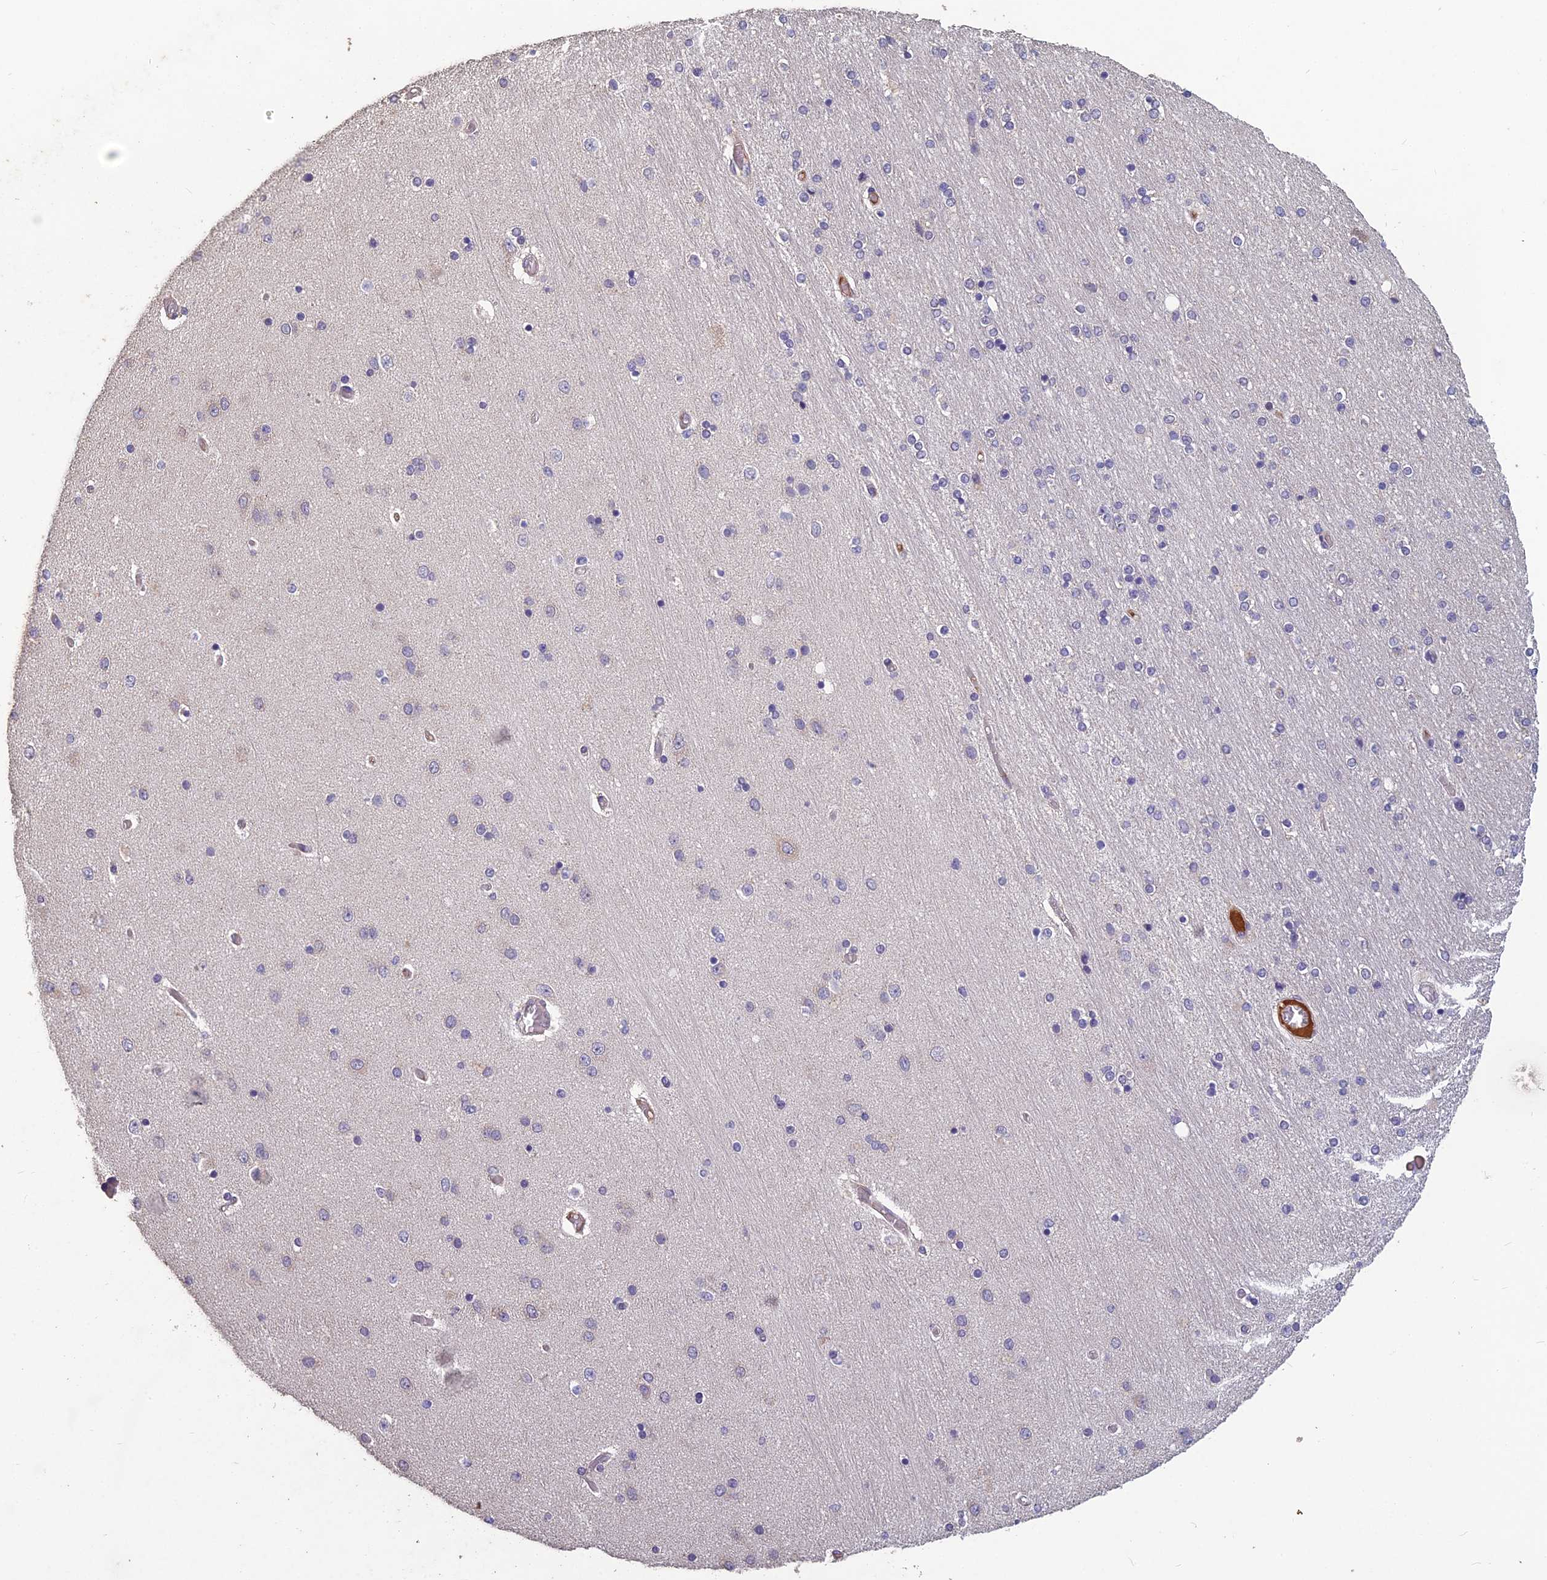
{"staining": {"intensity": "negative", "quantity": "none", "location": "none"}, "tissue": "hippocampus", "cell_type": "Glial cells", "image_type": "normal", "snomed": [{"axis": "morphology", "description": "Normal tissue, NOS"}, {"axis": "topography", "description": "Hippocampus"}], "caption": "The photomicrograph reveals no significant staining in glial cells of hippocampus.", "gene": "CEACAM16", "patient": {"sex": "female", "age": 54}}